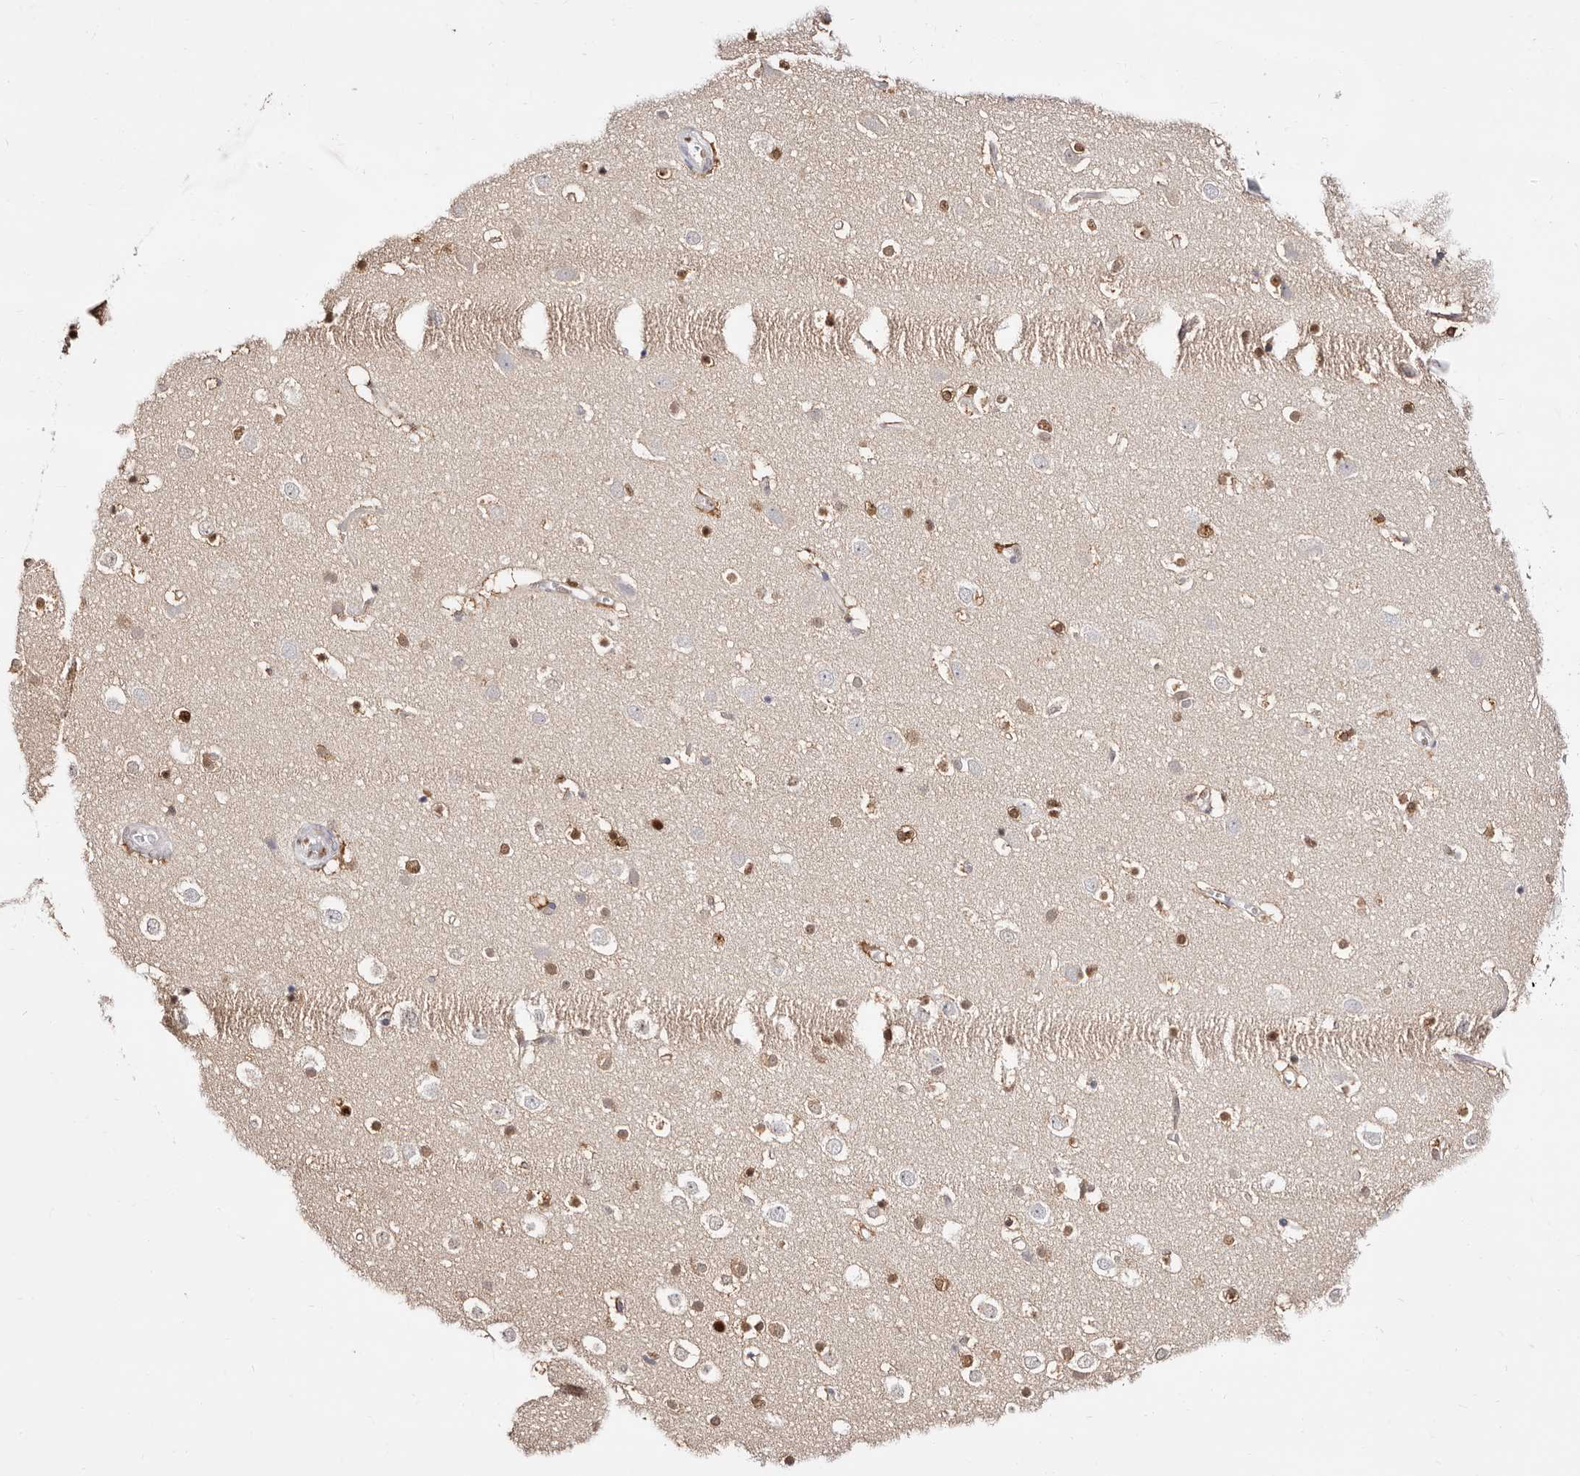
{"staining": {"intensity": "weak", "quantity": ">75%", "location": "nuclear"}, "tissue": "cerebral cortex", "cell_type": "Endothelial cells", "image_type": "normal", "snomed": [{"axis": "morphology", "description": "Normal tissue, NOS"}, {"axis": "topography", "description": "Cerebral cortex"}], "caption": "A brown stain shows weak nuclear expression of a protein in endothelial cells of unremarkable cerebral cortex.", "gene": "TKT", "patient": {"sex": "male", "age": 54}}